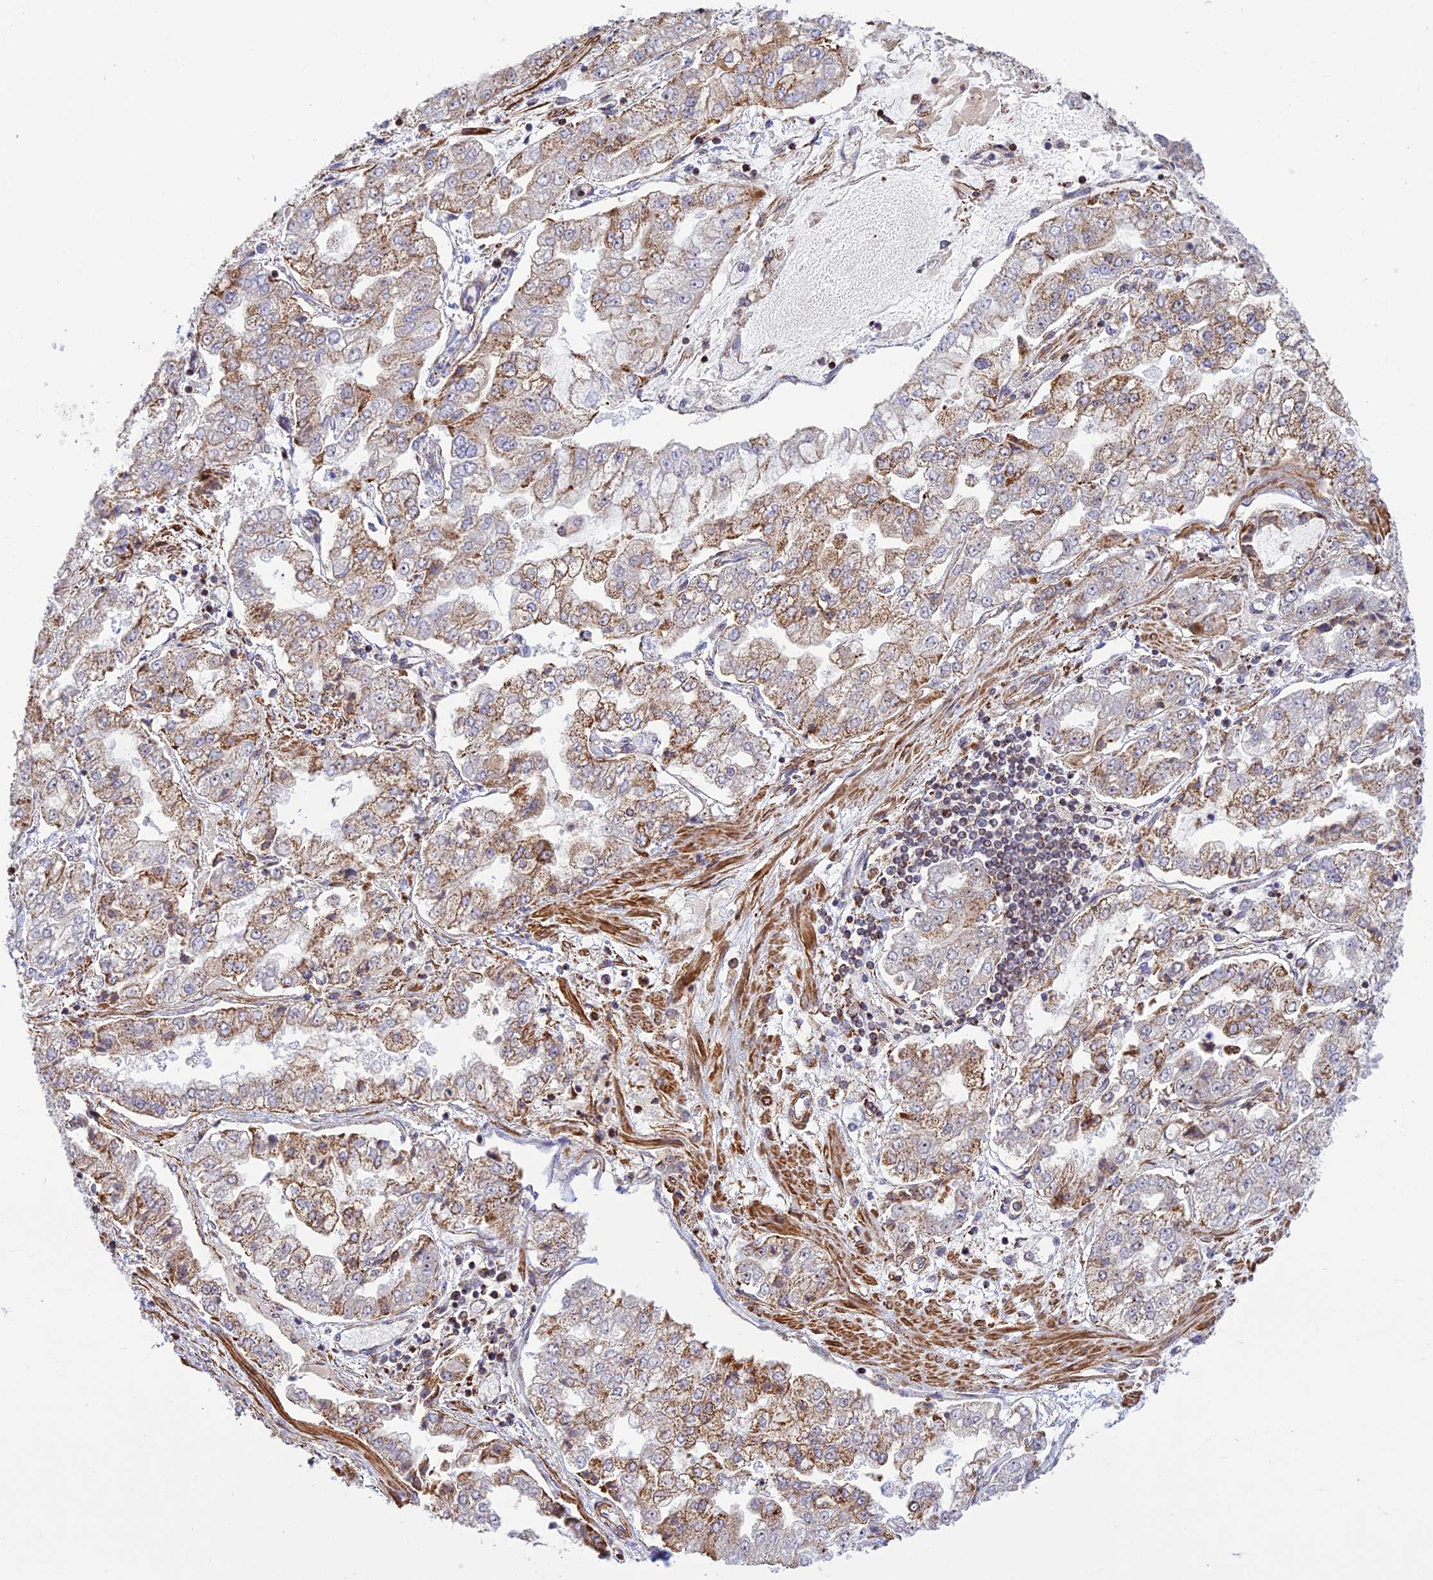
{"staining": {"intensity": "moderate", "quantity": "25%-75%", "location": "cytoplasmic/membranous"}, "tissue": "stomach cancer", "cell_type": "Tumor cells", "image_type": "cancer", "snomed": [{"axis": "morphology", "description": "Adenocarcinoma, NOS"}, {"axis": "topography", "description": "Stomach"}], "caption": "Immunohistochemistry staining of stomach cancer (adenocarcinoma), which displays medium levels of moderate cytoplasmic/membranous expression in about 25%-75% of tumor cells indicating moderate cytoplasmic/membranous protein staining. The staining was performed using DAB (brown) for protein detection and nuclei were counterstained in hematoxylin (blue).", "gene": "POLR1G", "patient": {"sex": "male", "age": 76}}